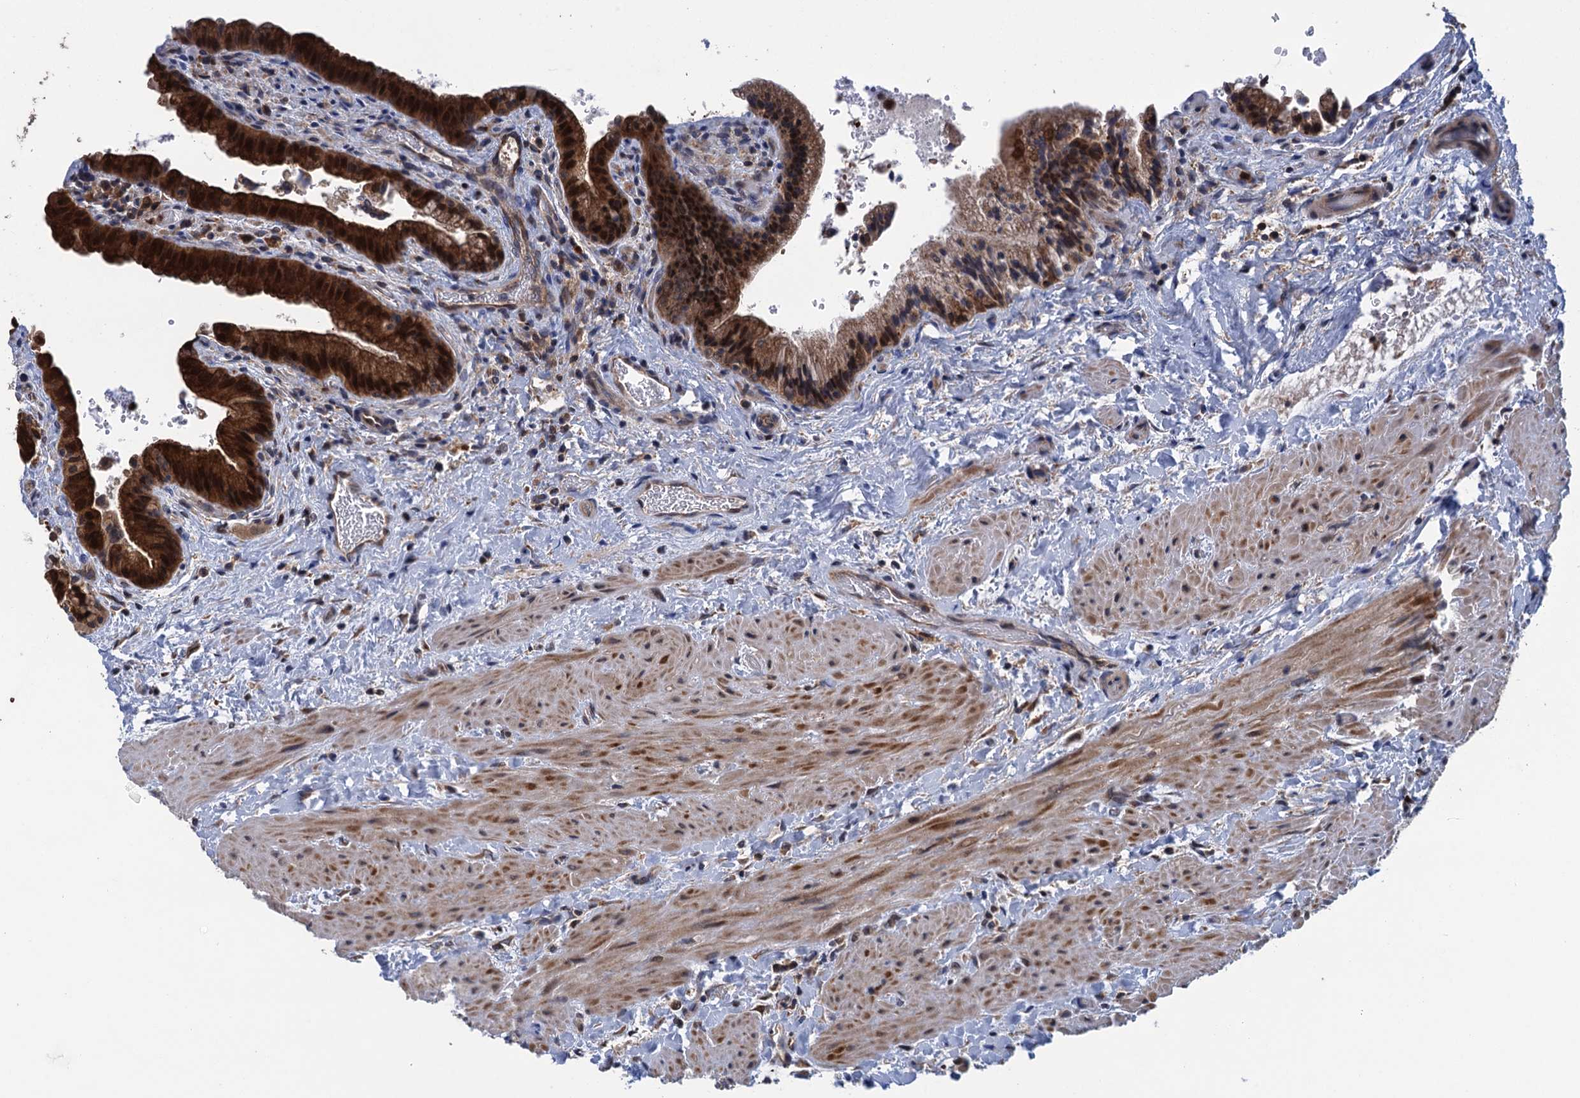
{"staining": {"intensity": "strong", "quantity": ">75%", "location": "cytoplasmic/membranous,nuclear"}, "tissue": "gallbladder", "cell_type": "Glandular cells", "image_type": "normal", "snomed": [{"axis": "morphology", "description": "Normal tissue, NOS"}, {"axis": "topography", "description": "Gallbladder"}], "caption": "Immunohistochemical staining of benign gallbladder exhibits strong cytoplasmic/membranous,nuclear protein positivity in approximately >75% of glandular cells. Immunohistochemistry (ihc) stains the protein of interest in brown and the nuclei are stained blue.", "gene": "CNTN5", "patient": {"sex": "male", "age": 24}}